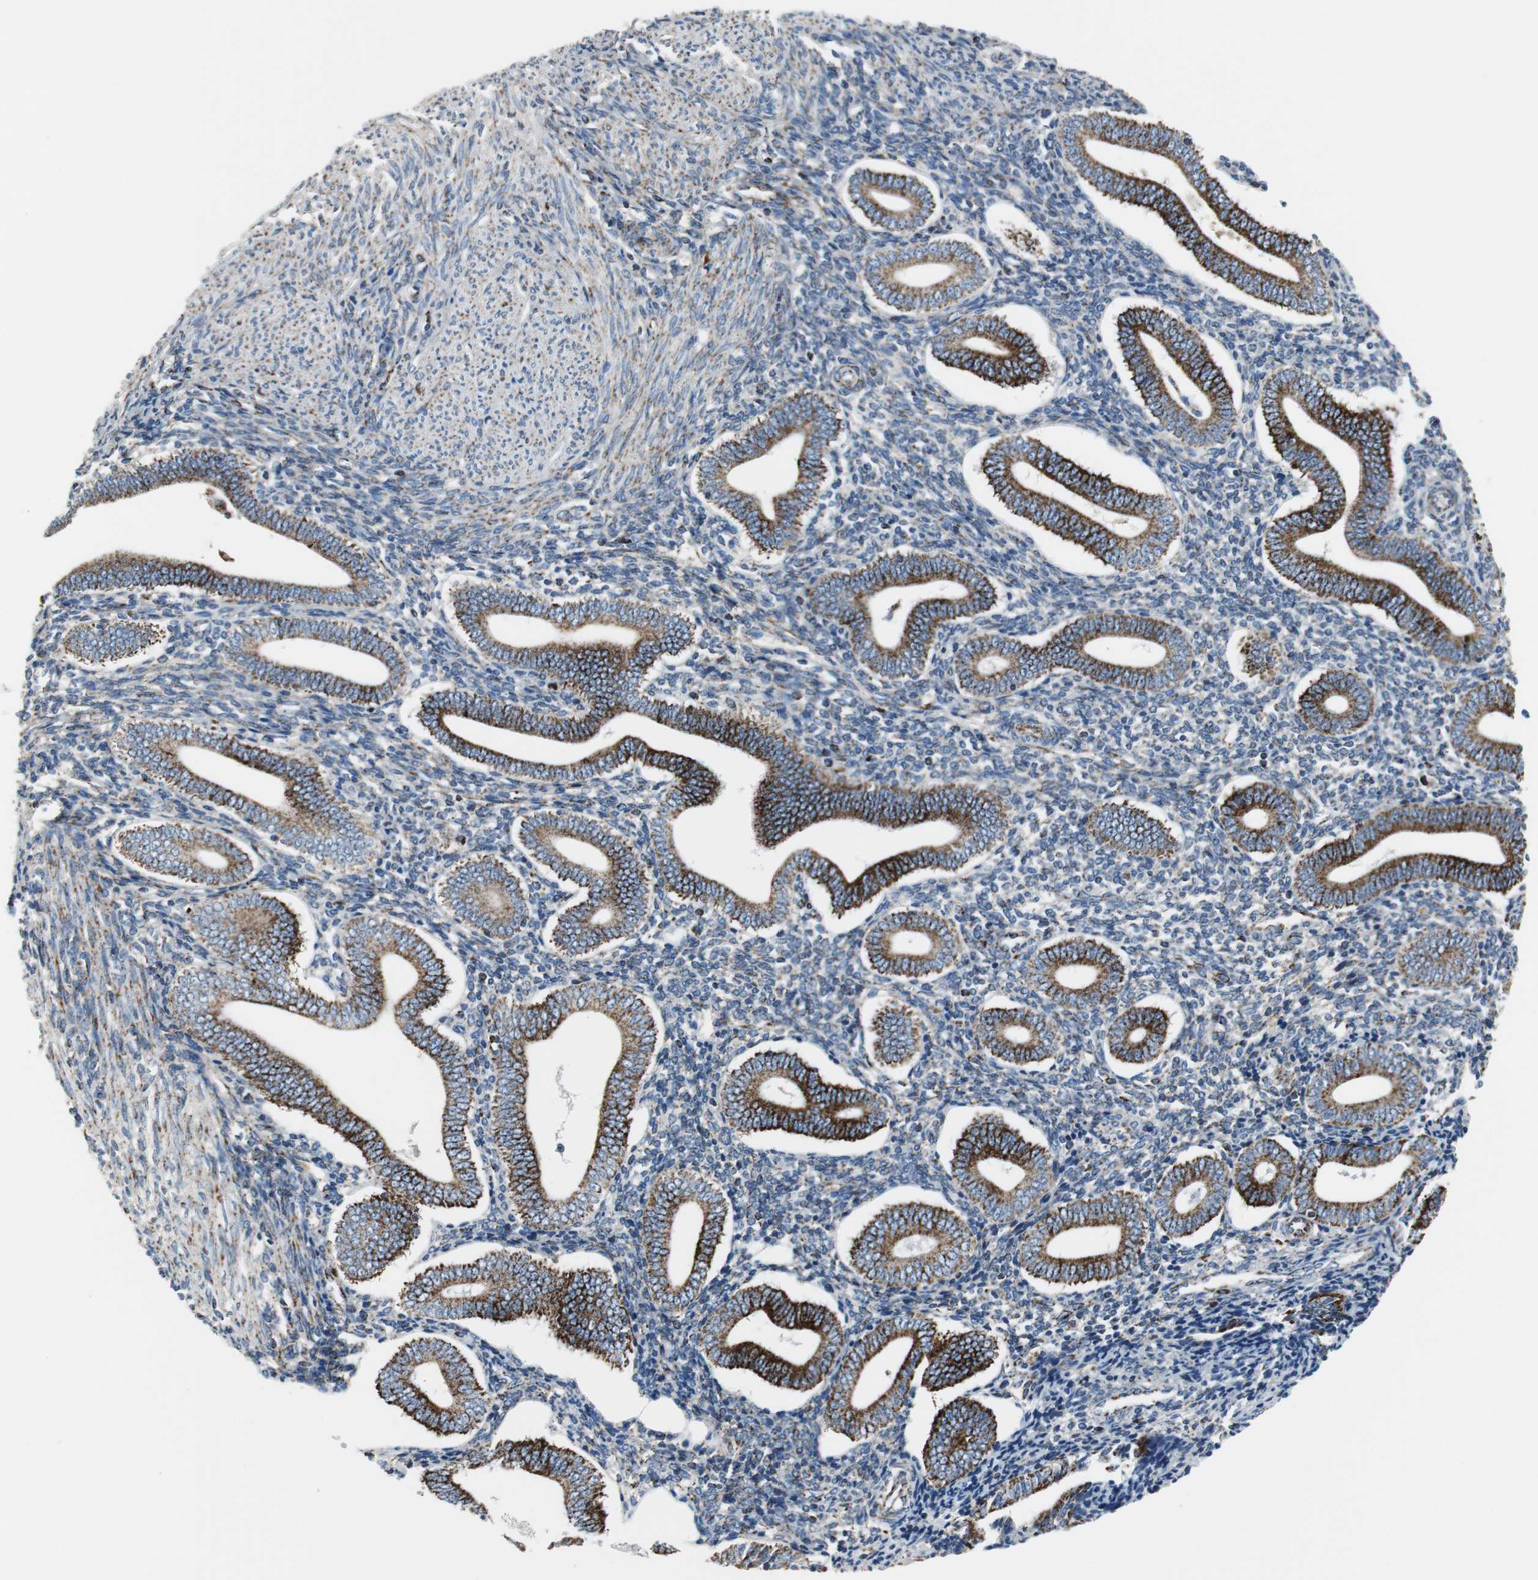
{"staining": {"intensity": "strong", "quantity": "25%-75%", "location": "cytoplasmic/membranous"}, "tissue": "endometrium", "cell_type": "Cells in endometrial stroma", "image_type": "normal", "snomed": [{"axis": "morphology", "description": "Normal tissue, NOS"}, {"axis": "topography", "description": "Uterus"}, {"axis": "topography", "description": "Endometrium"}], "caption": "Human endometrium stained with a brown dye exhibits strong cytoplasmic/membranous positive staining in approximately 25%-75% of cells in endometrial stroma.", "gene": "C1QTNF7", "patient": {"sex": "female", "age": 33}}